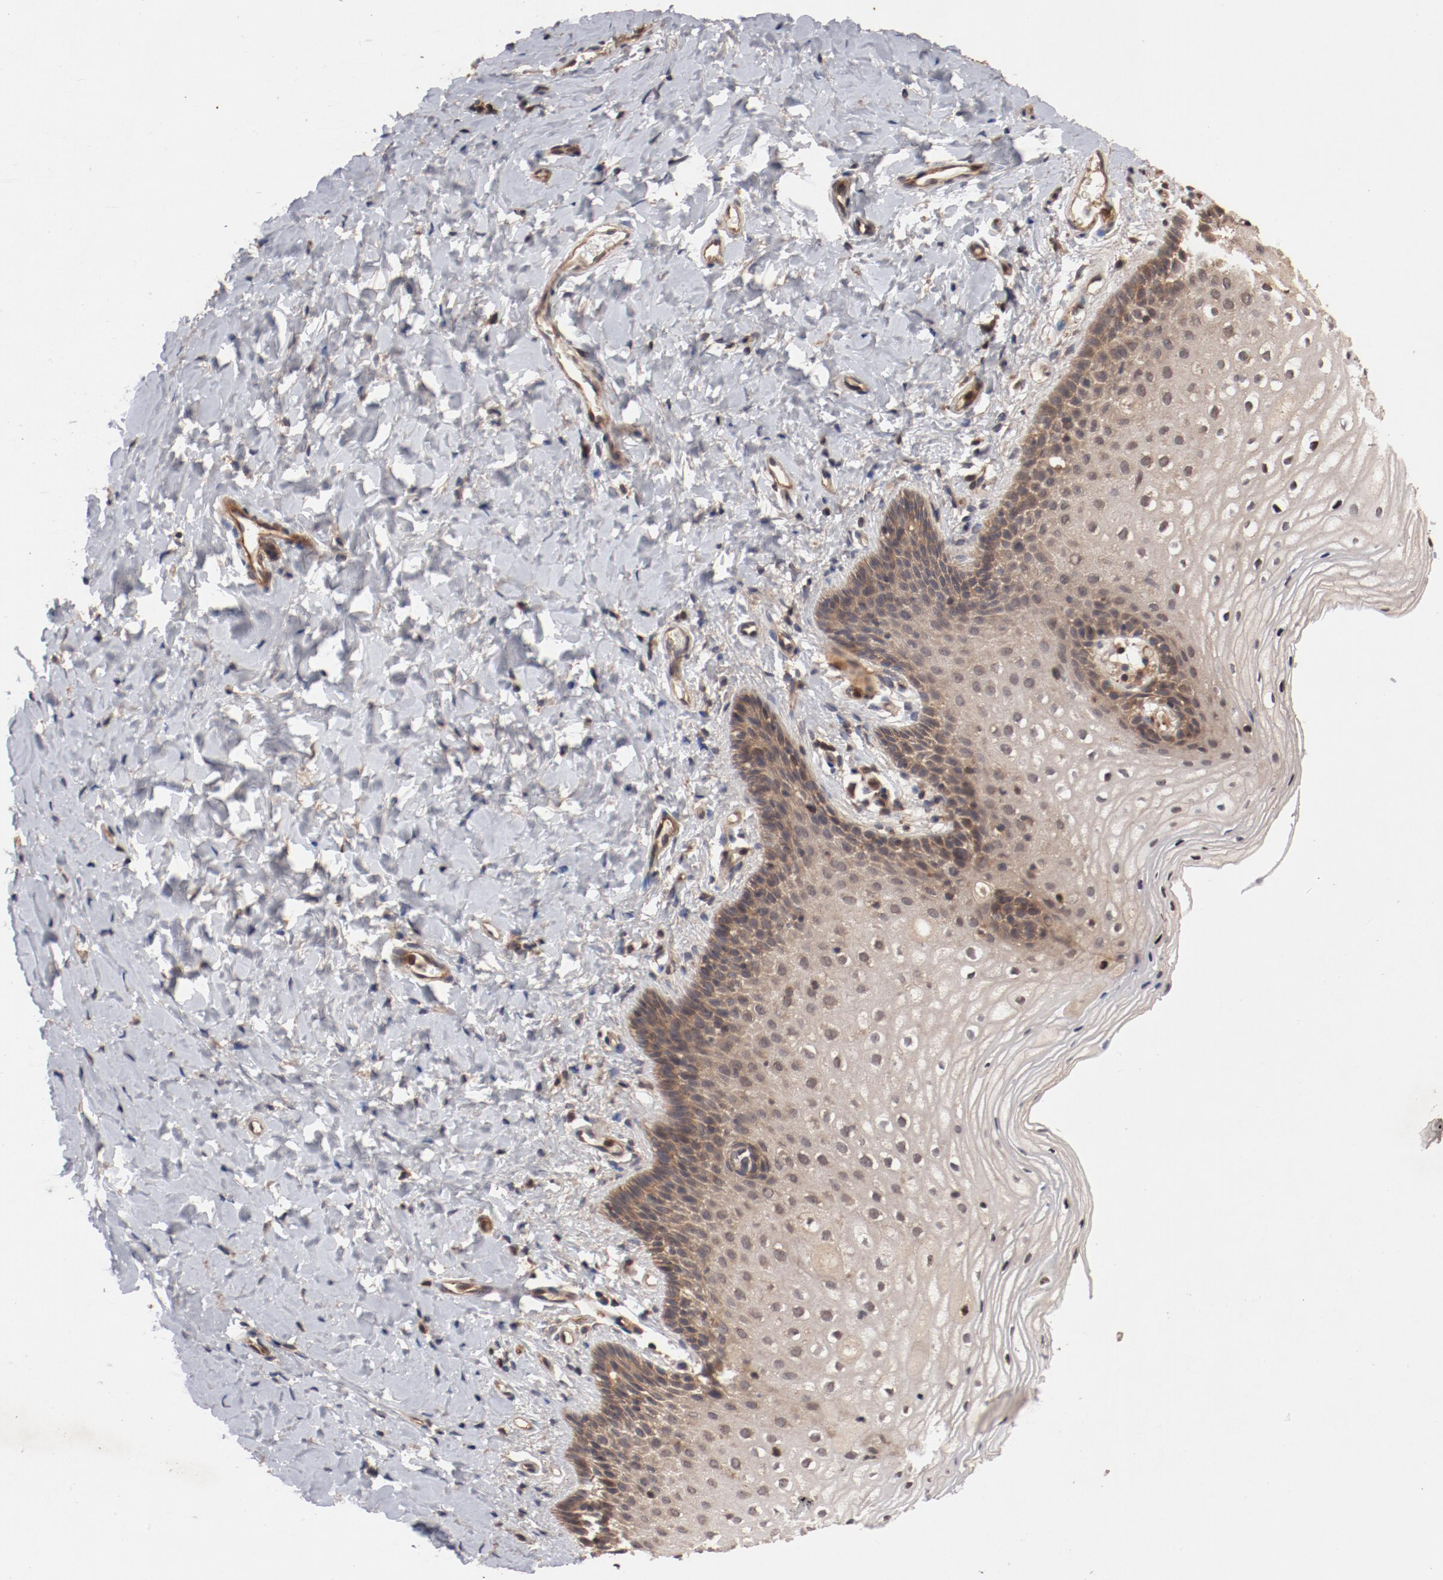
{"staining": {"intensity": "weak", "quantity": ">75%", "location": "cytoplasmic/membranous"}, "tissue": "vagina", "cell_type": "Squamous epithelial cells", "image_type": "normal", "snomed": [{"axis": "morphology", "description": "Normal tissue, NOS"}, {"axis": "topography", "description": "Vagina"}], "caption": "A high-resolution micrograph shows immunohistochemistry (IHC) staining of normal vagina, which exhibits weak cytoplasmic/membranous staining in approximately >75% of squamous epithelial cells.", "gene": "GUF1", "patient": {"sex": "female", "age": 55}}